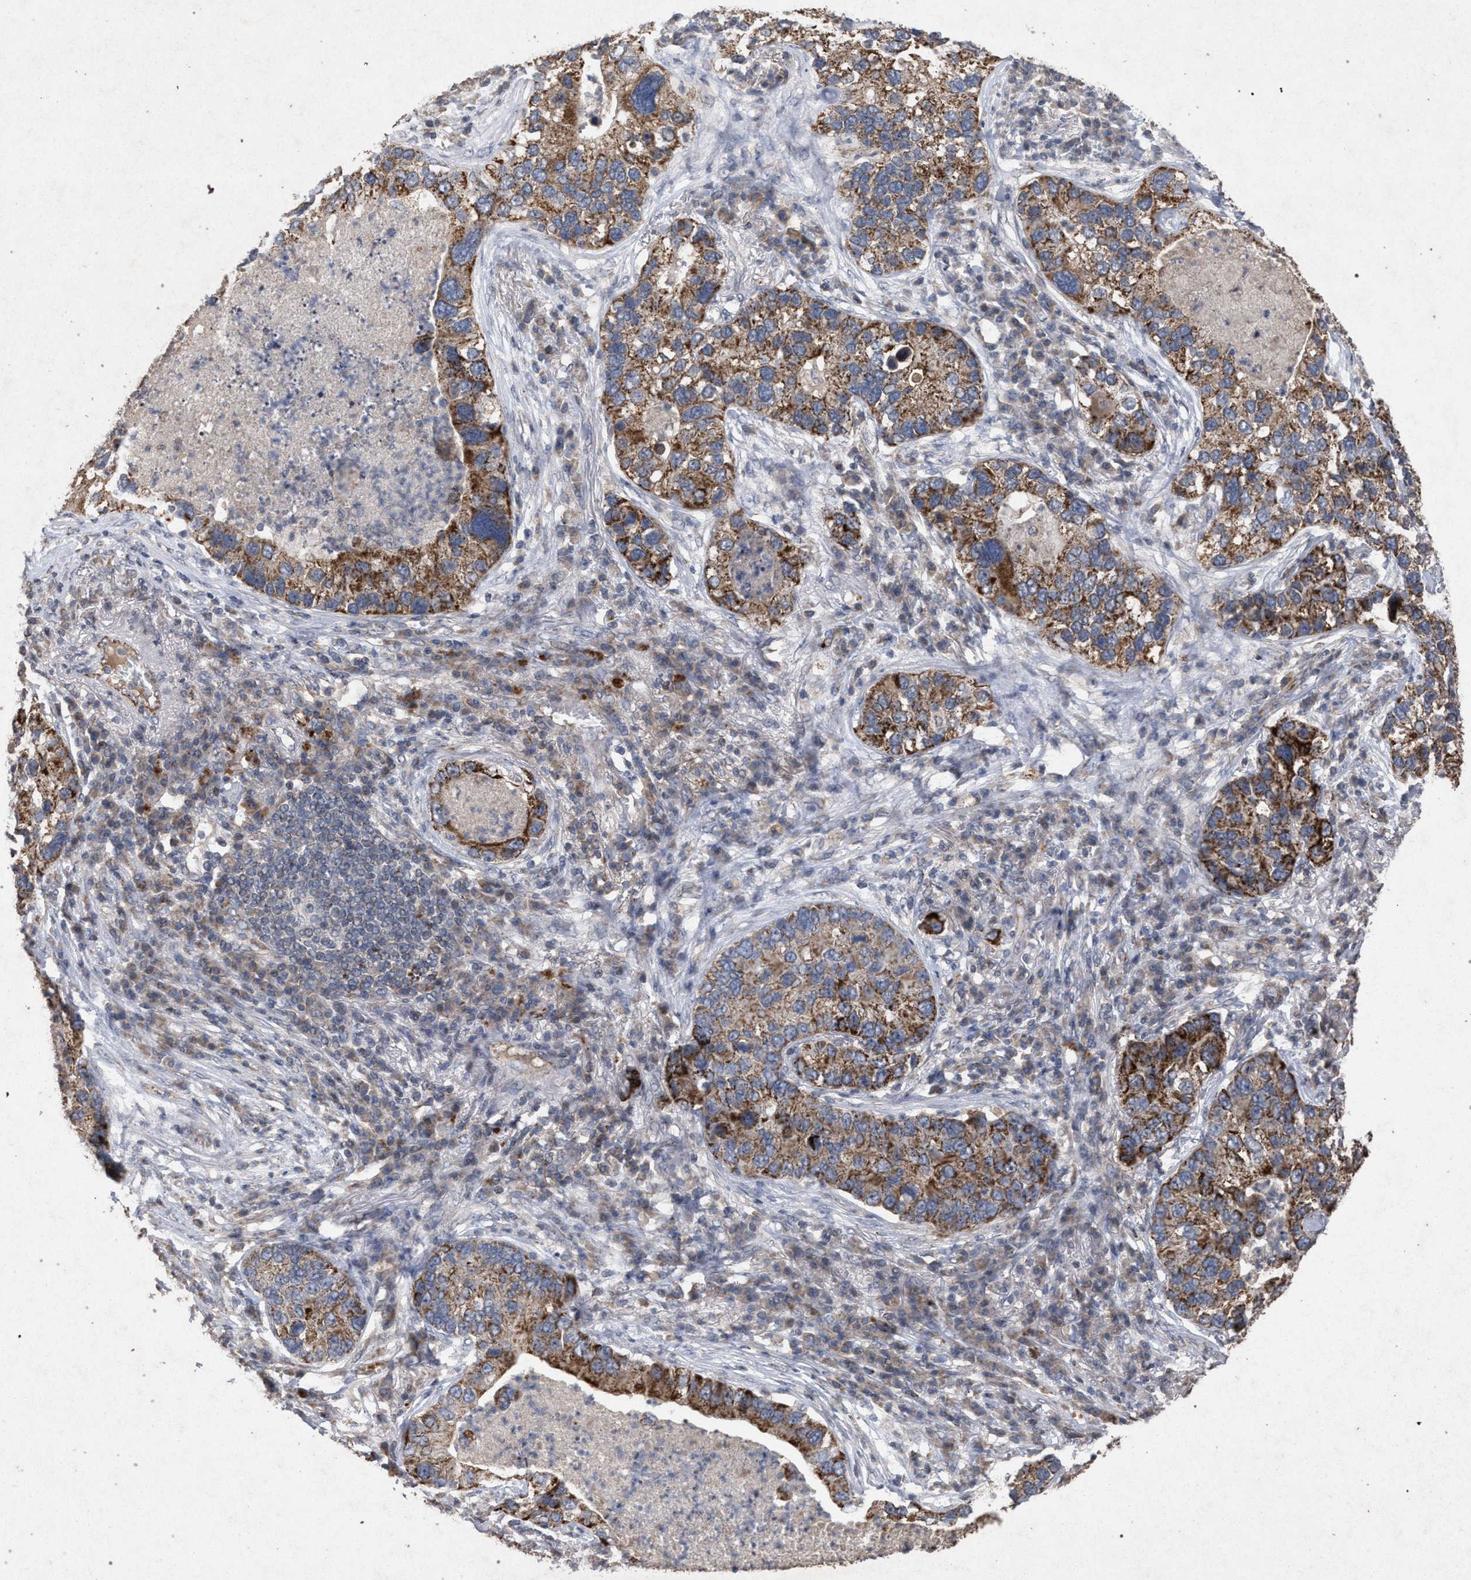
{"staining": {"intensity": "moderate", "quantity": ">75%", "location": "cytoplasmic/membranous"}, "tissue": "lung cancer", "cell_type": "Tumor cells", "image_type": "cancer", "snomed": [{"axis": "morphology", "description": "Normal tissue, NOS"}, {"axis": "morphology", "description": "Adenocarcinoma, NOS"}, {"axis": "topography", "description": "Bronchus"}, {"axis": "topography", "description": "Lung"}], "caption": "A brown stain shows moderate cytoplasmic/membranous staining of a protein in human lung cancer tumor cells. (IHC, brightfield microscopy, high magnification).", "gene": "PKD2L1", "patient": {"sex": "male", "age": 54}}